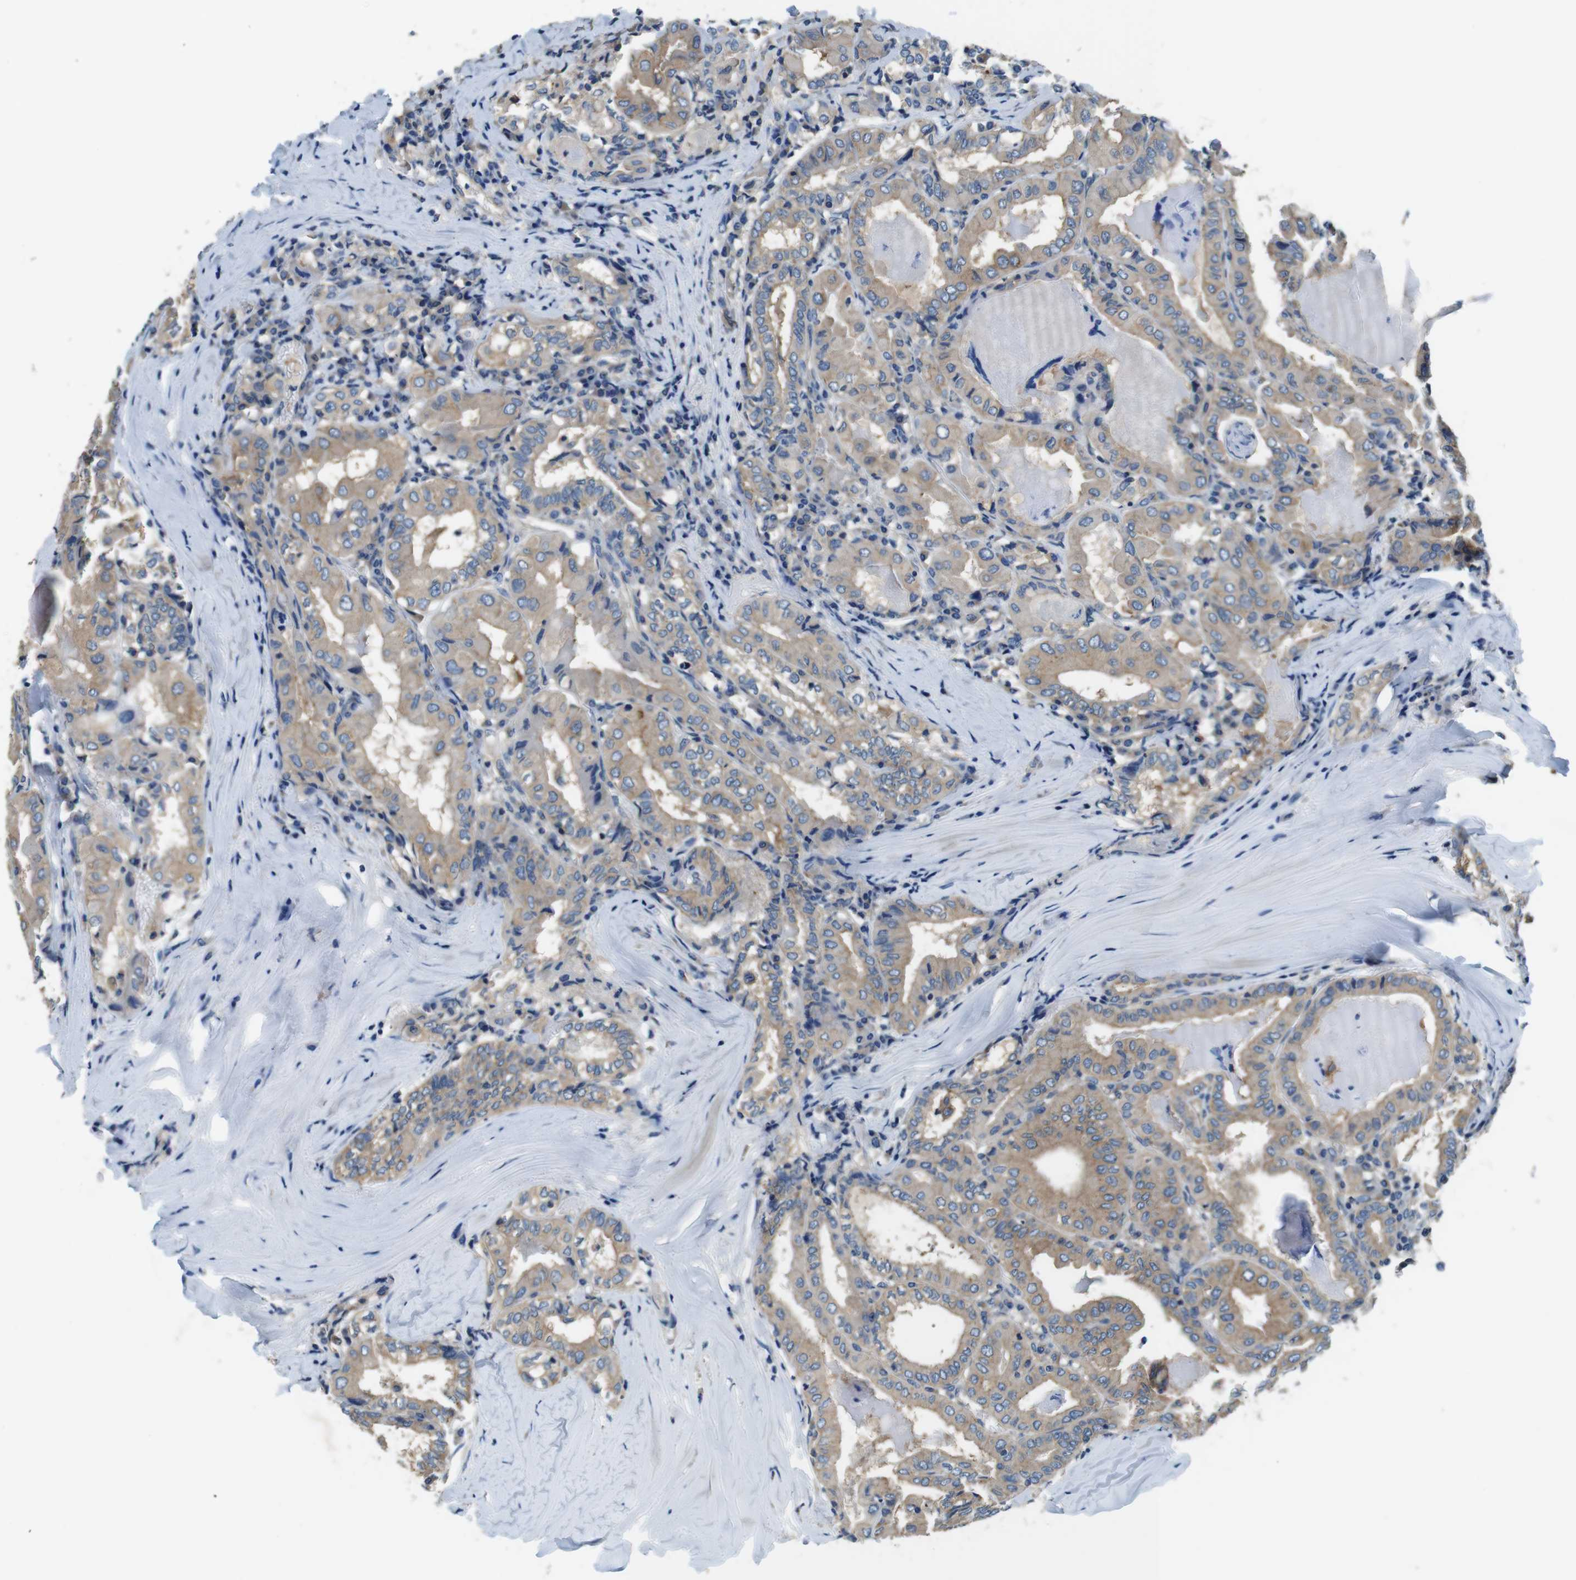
{"staining": {"intensity": "moderate", "quantity": ">75%", "location": "cytoplasmic/membranous"}, "tissue": "thyroid cancer", "cell_type": "Tumor cells", "image_type": "cancer", "snomed": [{"axis": "morphology", "description": "Papillary adenocarcinoma, NOS"}, {"axis": "topography", "description": "Thyroid gland"}], "caption": "A high-resolution micrograph shows IHC staining of papillary adenocarcinoma (thyroid), which reveals moderate cytoplasmic/membranous positivity in approximately >75% of tumor cells. The protein is stained brown, and the nuclei are stained in blue (DAB (3,3'-diaminobenzidine) IHC with brightfield microscopy, high magnification).", "gene": "DENND4C", "patient": {"sex": "female", "age": 42}}